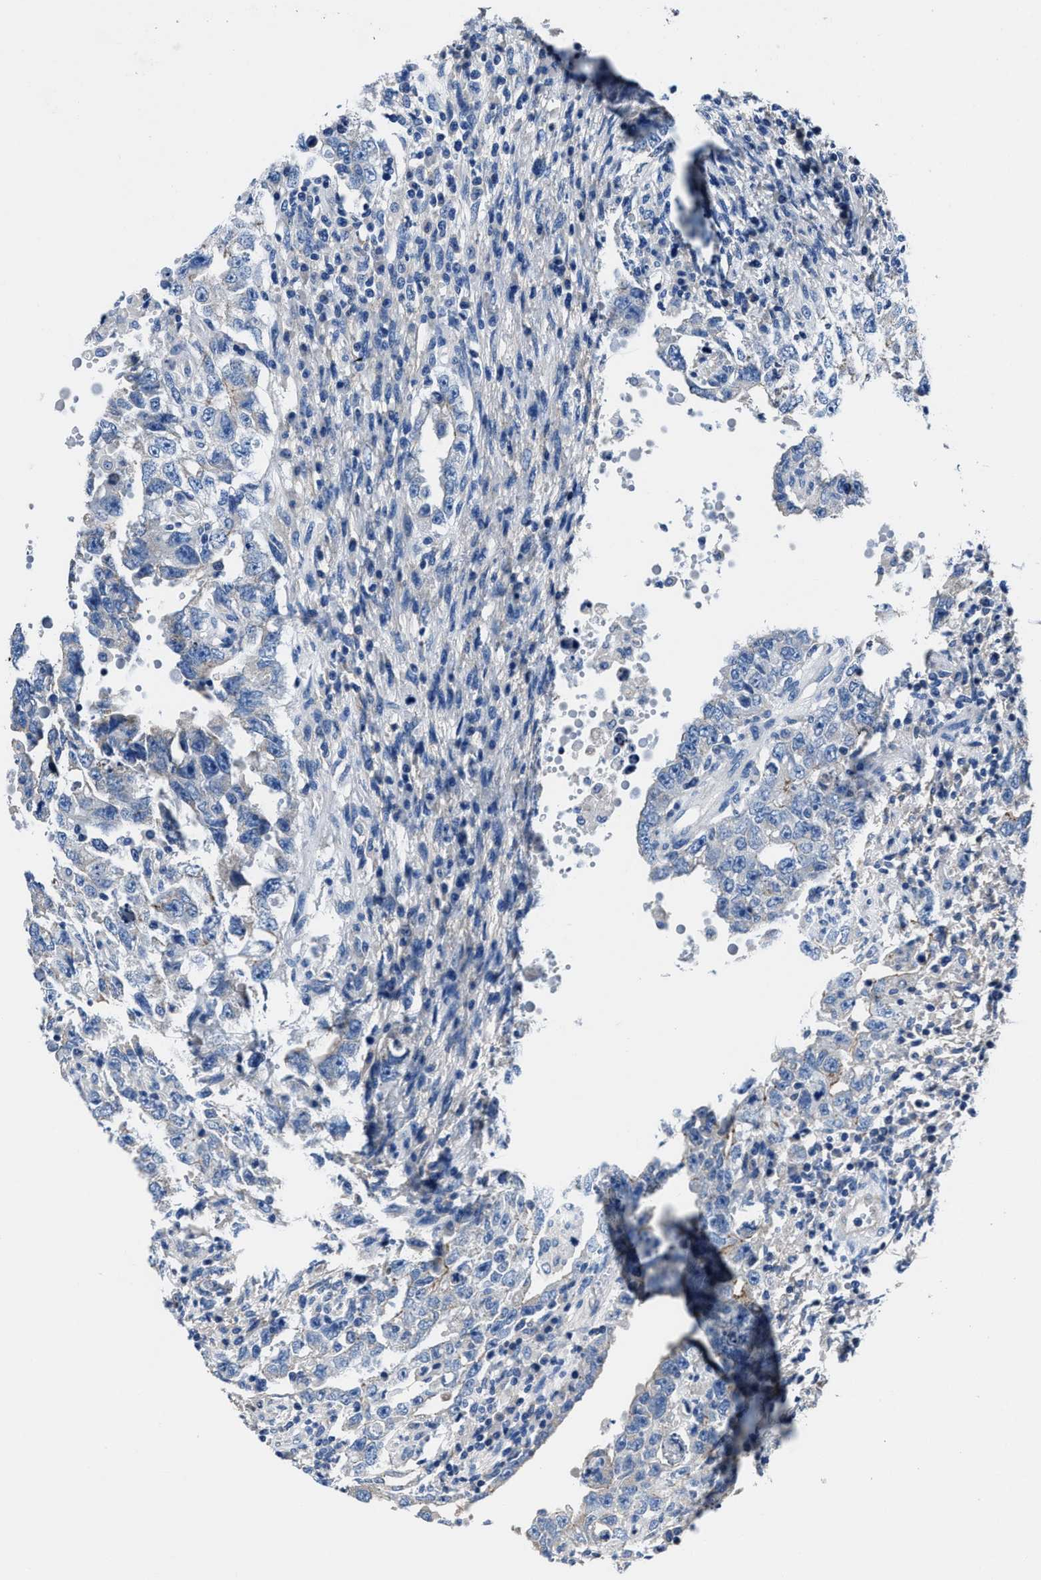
{"staining": {"intensity": "negative", "quantity": "none", "location": "none"}, "tissue": "testis cancer", "cell_type": "Tumor cells", "image_type": "cancer", "snomed": [{"axis": "morphology", "description": "Carcinoma, Embryonal, NOS"}, {"axis": "topography", "description": "Testis"}], "caption": "IHC histopathology image of testis cancer stained for a protein (brown), which displays no staining in tumor cells. The staining is performed using DAB (3,3'-diaminobenzidine) brown chromogen with nuclei counter-stained in using hematoxylin.", "gene": "LMO7", "patient": {"sex": "male", "age": 26}}